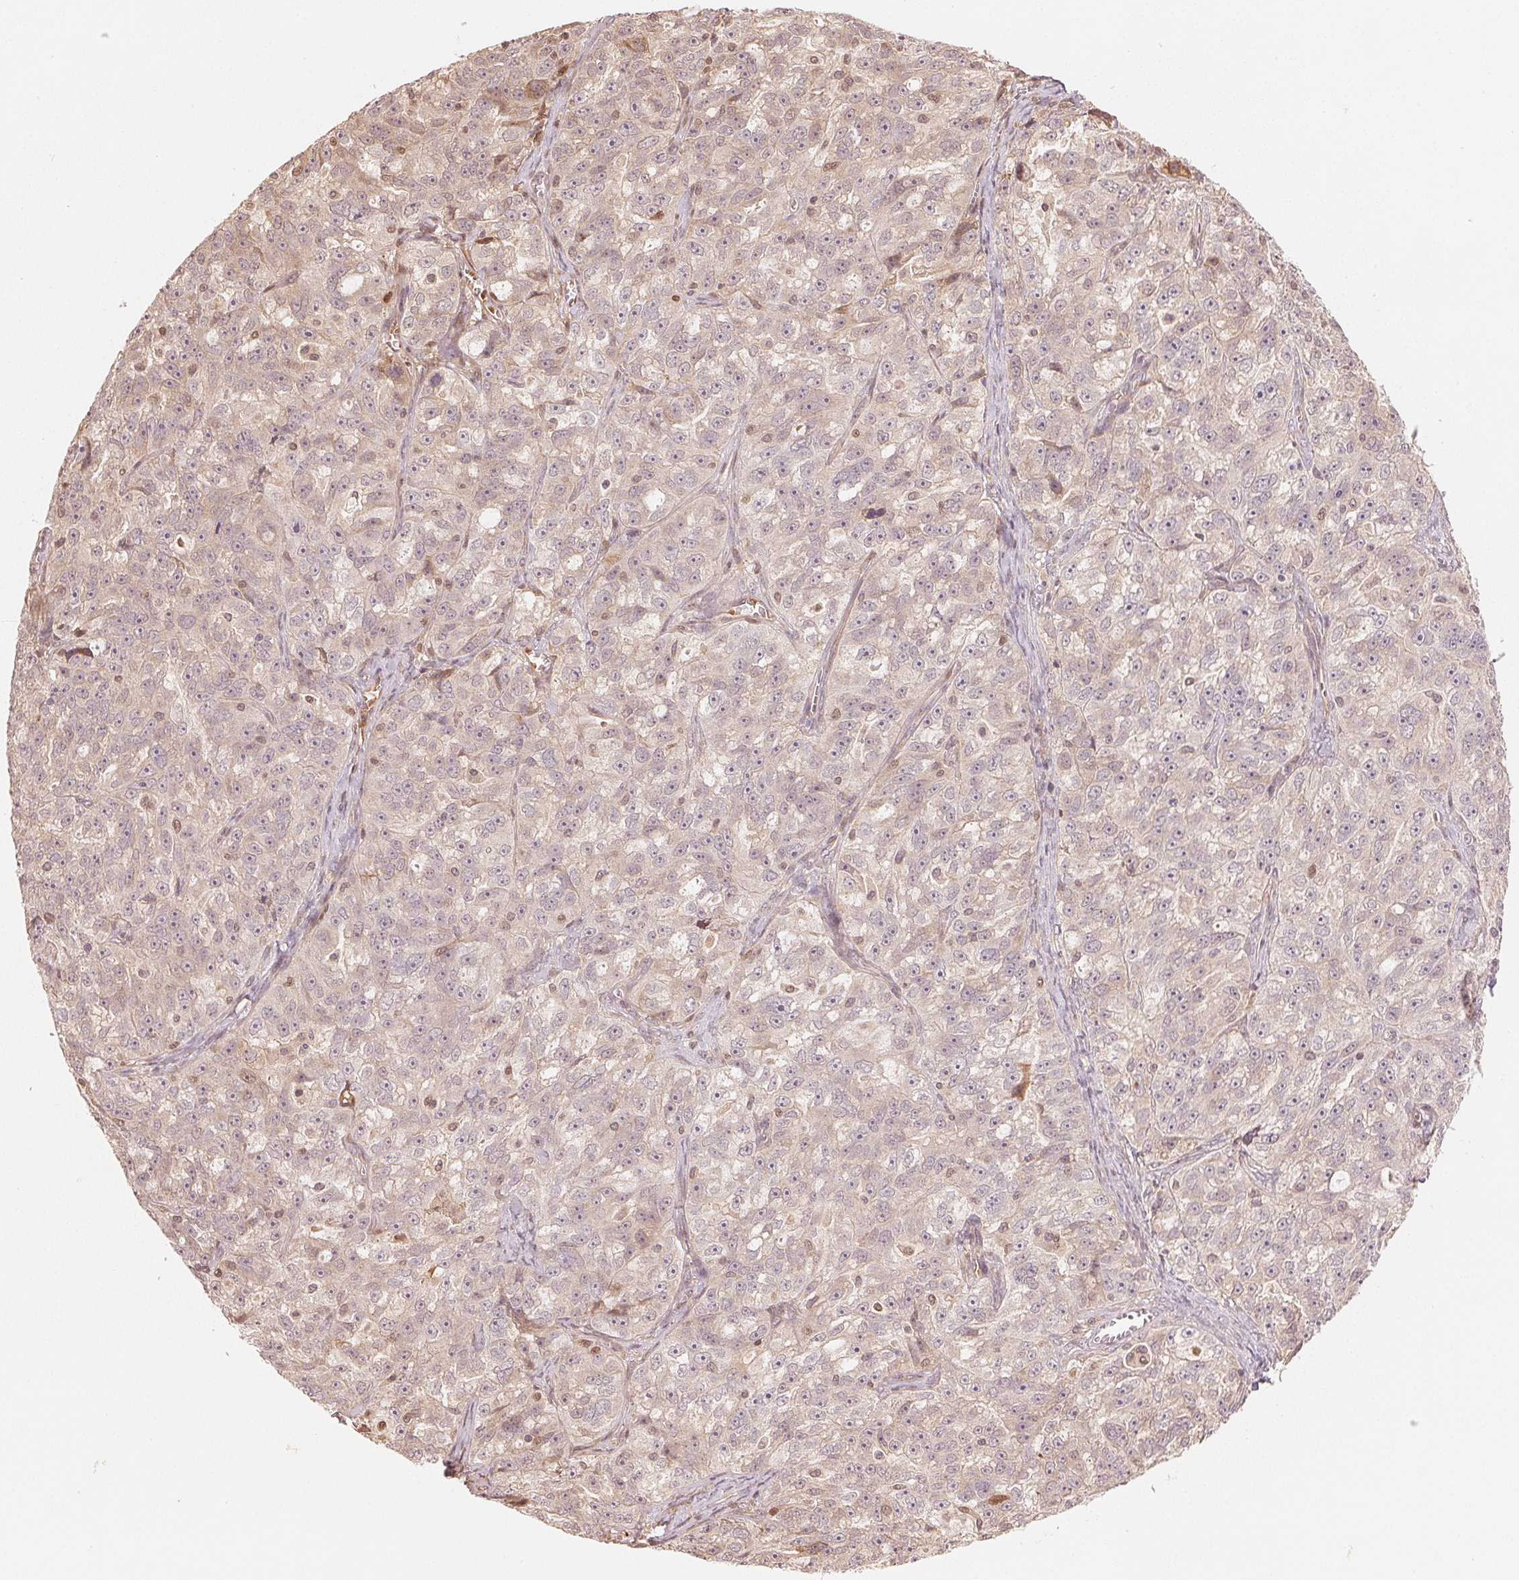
{"staining": {"intensity": "negative", "quantity": "none", "location": "none"}, "tissue": "ovarian cancer", "cell_type": "Tumor cells", "image_type": "cancer", "snomed": [{"axis": "morphology", "description": "Cystadenocarcinoma, serous, NOS"}, {"axis": "topography", "description": "Ovary"}], "caption": "This is an IHC image of human ovarian cancer. There is no staining in tumor cells.", "gene": "PRKN", "patient": {"sex": "female", "age": 51}}